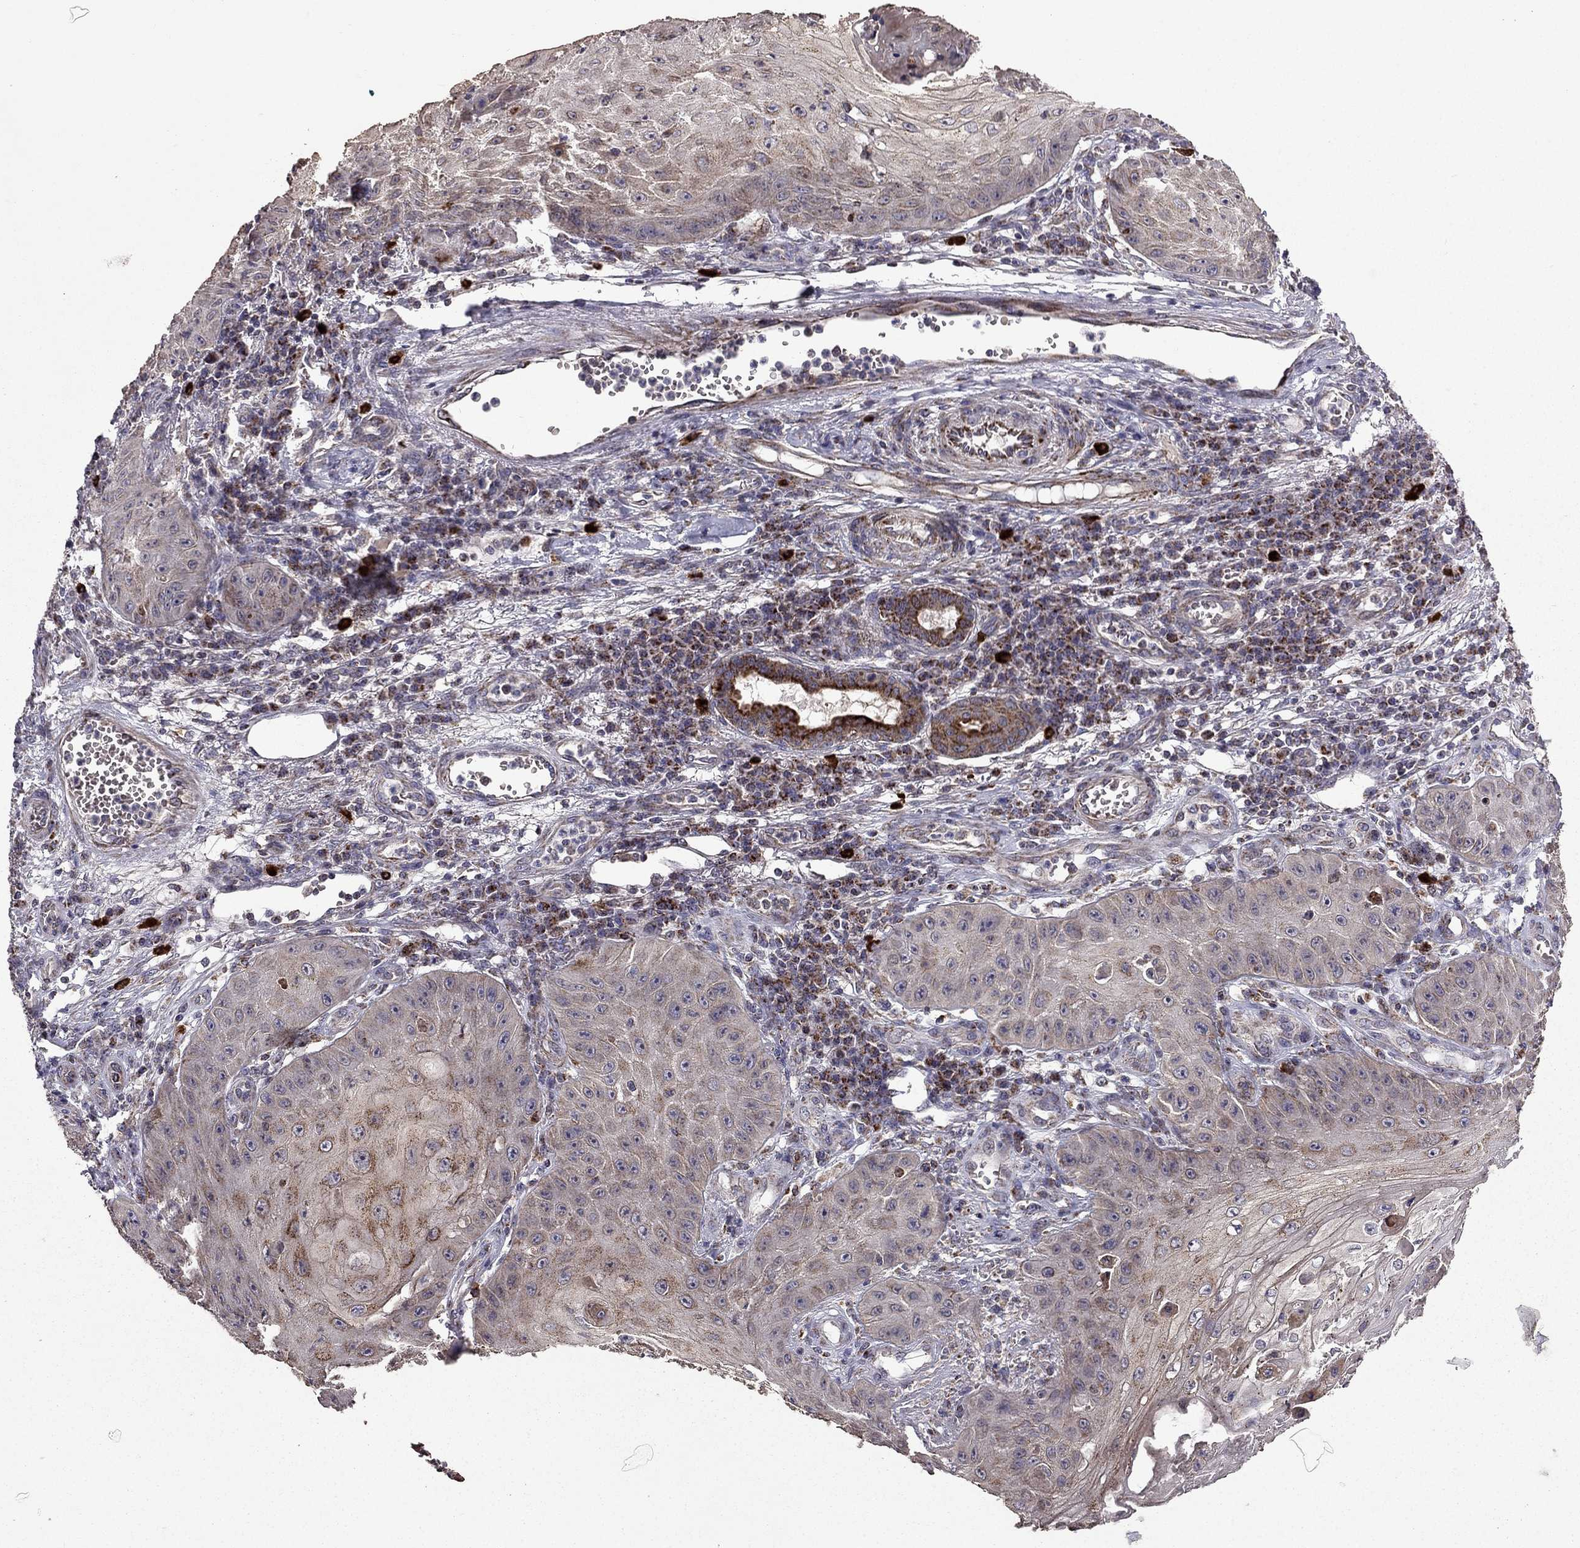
{"staining": {"intensity": "moderate", "quantity": "<25%", "location": "cytoplasmic/membranous"}, "tissue": "skin cancer", "cell_type": "Tumor cells", "image_type": "cancer", "snomed": [{"axis": "morphology", "description": "Squamous cell carcinoma, NOS"}, {"axis": "topography", "description": "Skin"}], "caption": "There is low levels of moderate cytoplasmic/membranous positivity in tumor cells of skin squamous cell carcinoma, as demonstrated by immunohistochemical staining (brown color).", "gene": "TAB2", "patient": {"sex": "male", "age": 70}}